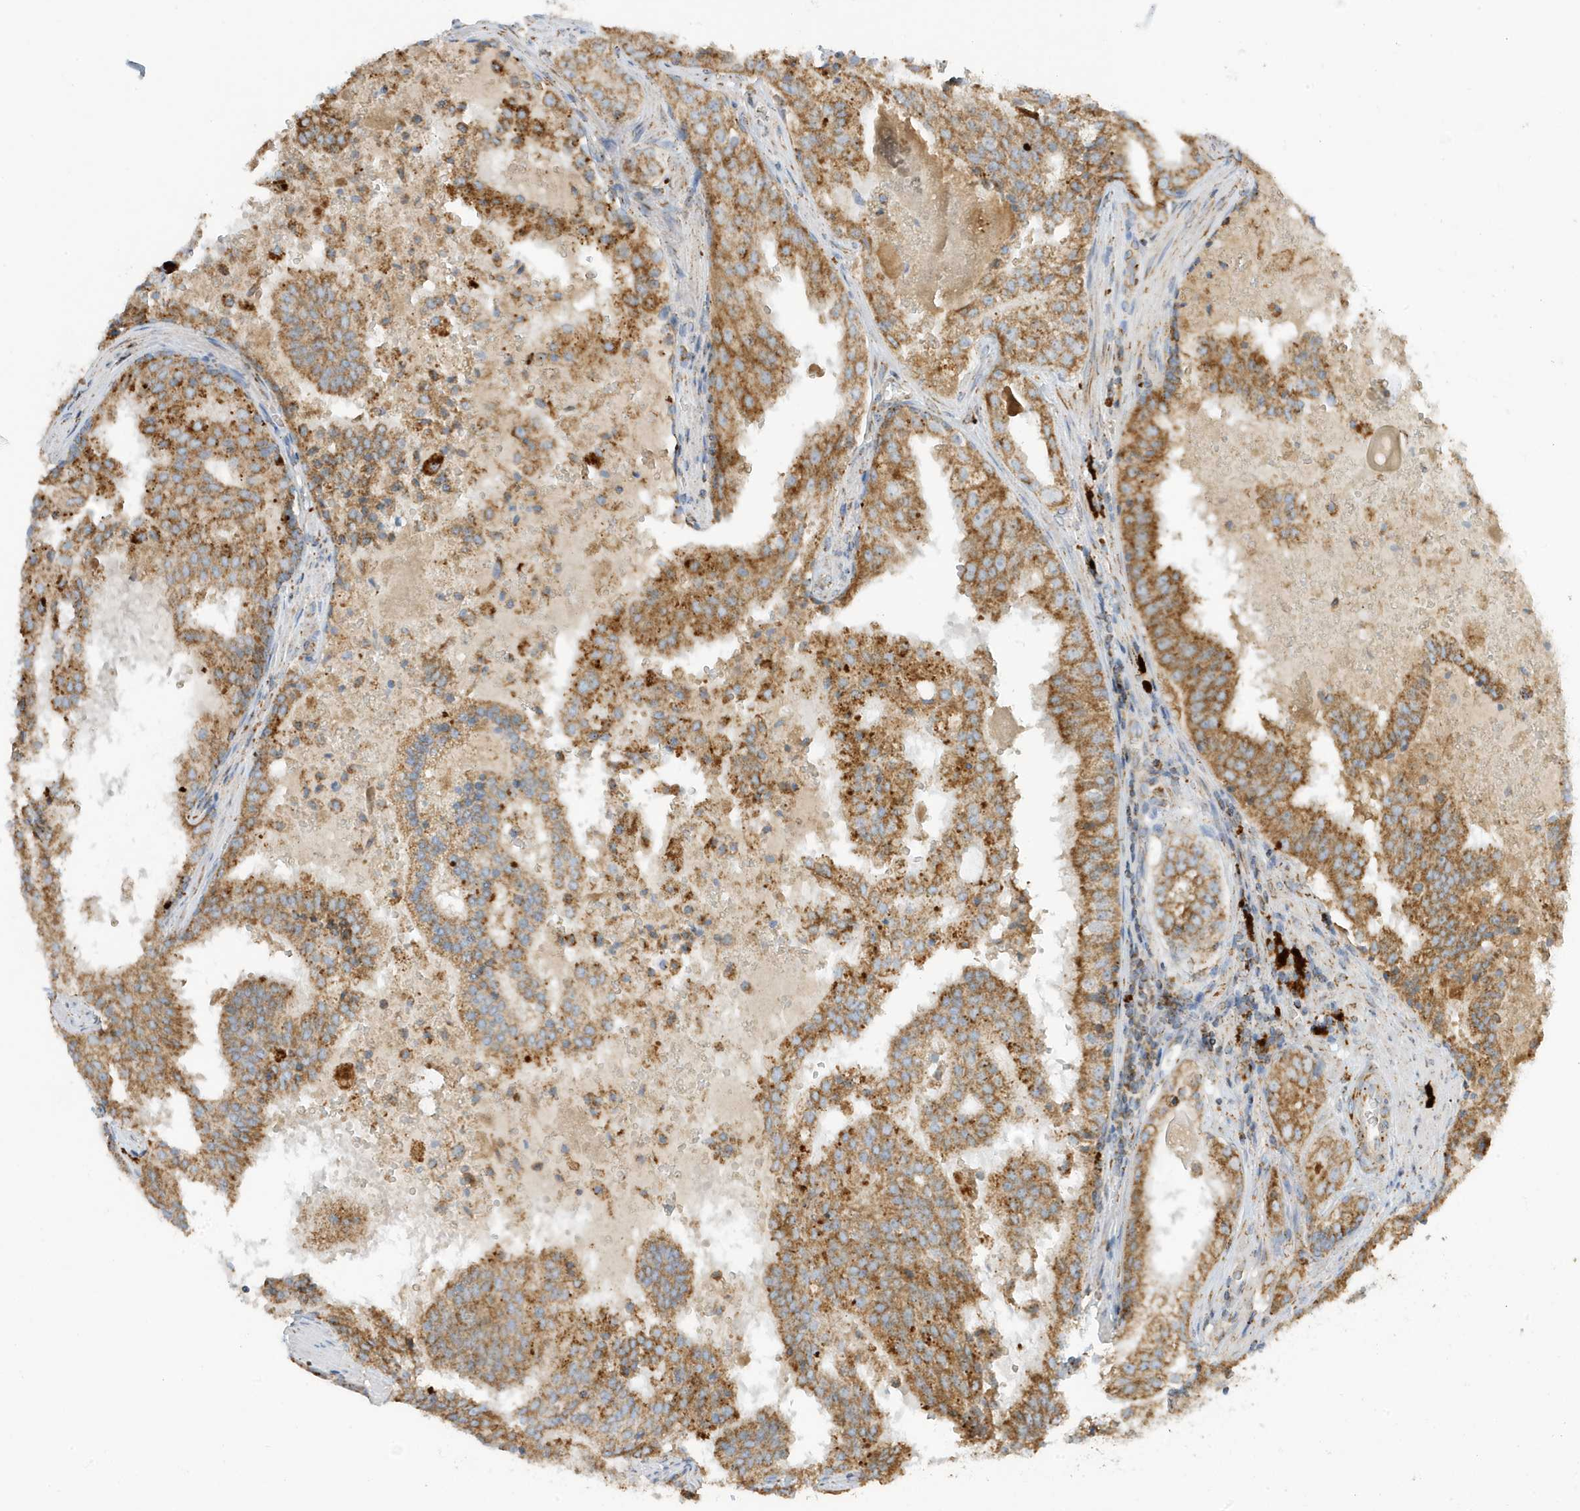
{"staining": {"intensity": "moderate", "quantity": ">75%", "location": "cytoplasmic/membranous"}, "tissue": "prostate cancer", "cell_type": "Tumor cells", "image_type": "cancer", "snomed": [{"axis": "morphology", "description": "Adenocarcinoma, High grade"}, {"axis": "topography", "description": "Prostate"}], "caption": "Prostate high-grade adenocarcinoma stained for a protein (brown) exhibits moderate cytoplasmic/membranous positive positivity in approximately >75% of tumor cells.", "gene": "ATP5ME", "patient": {"sex": "male", "age": 68}}